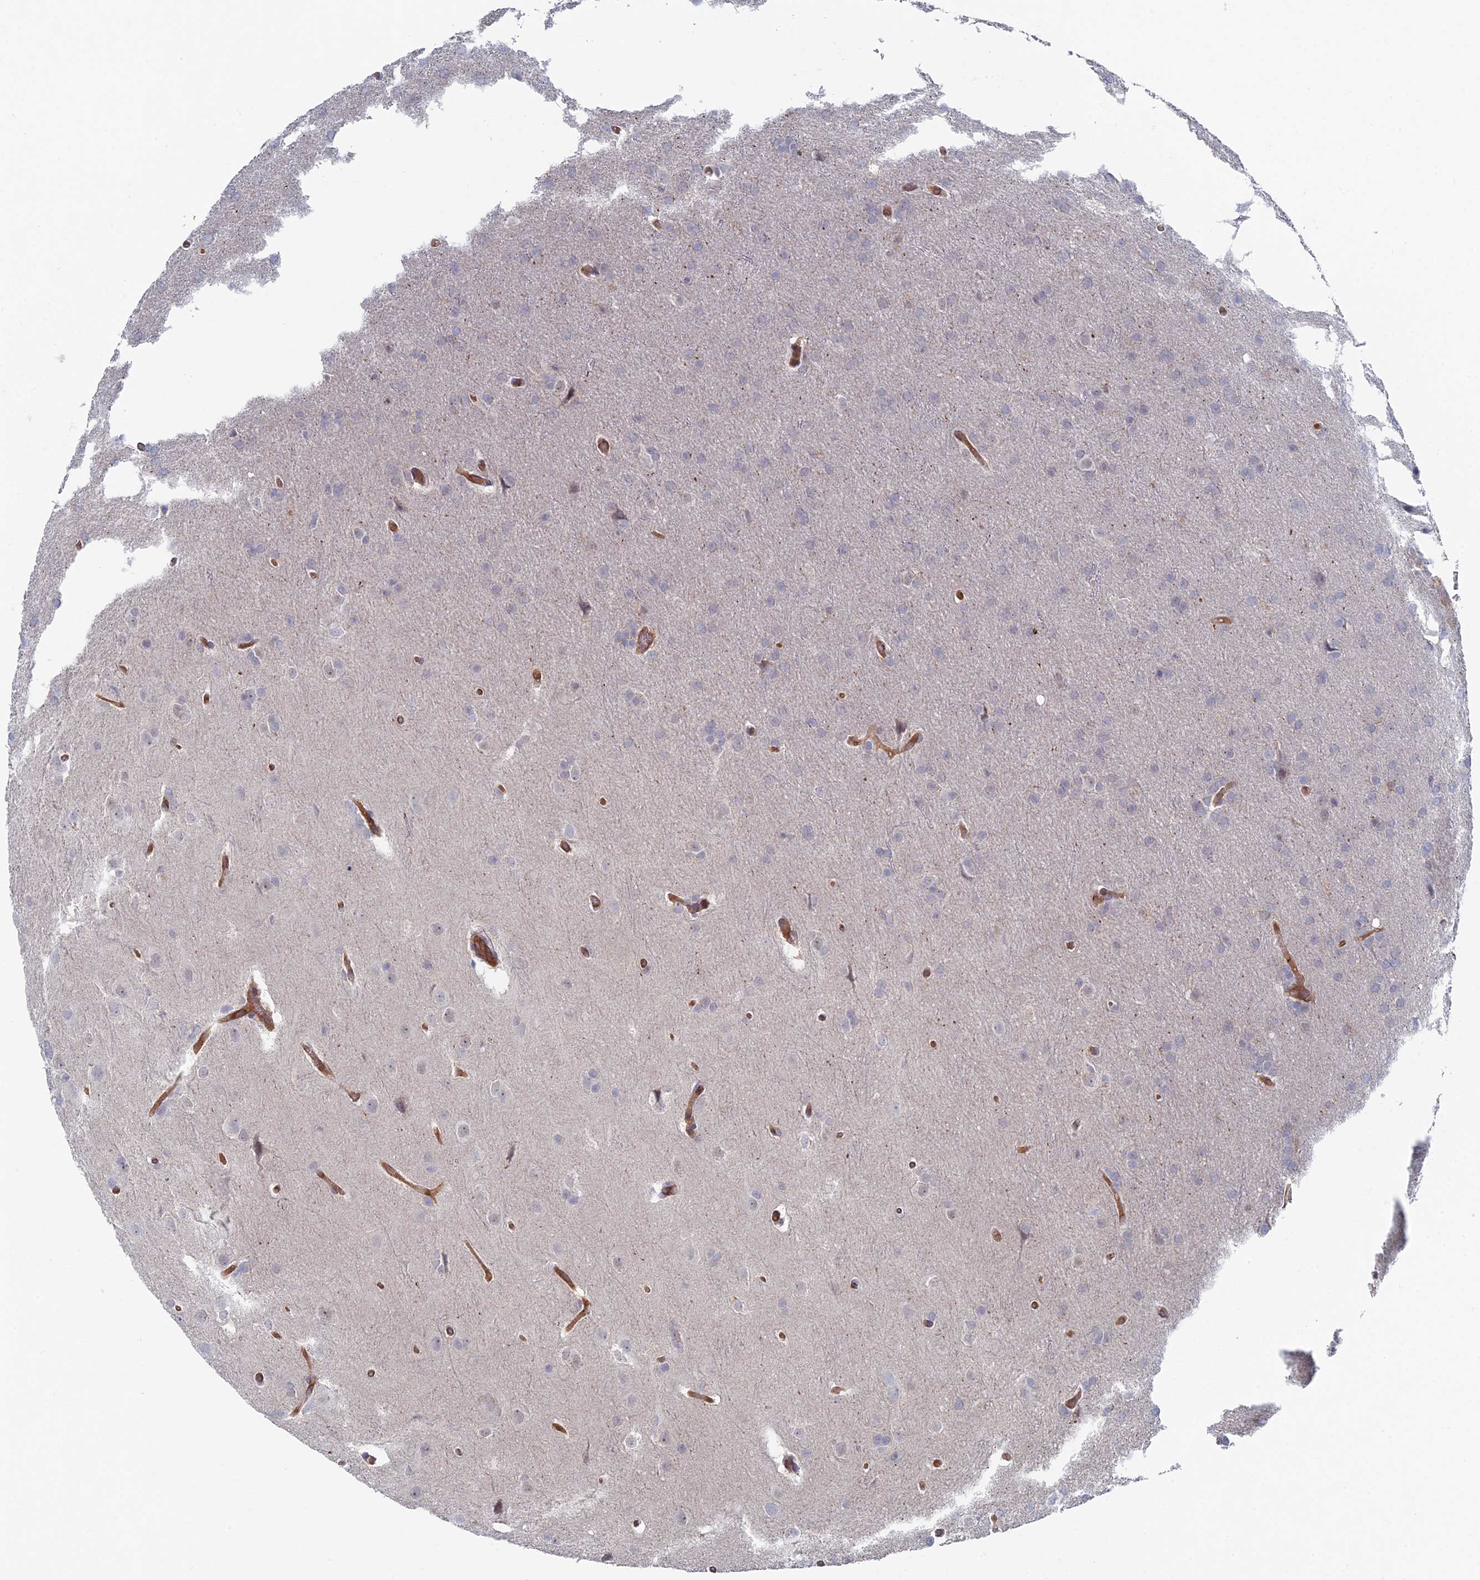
{"staining": {"intensity": "negative", "quantity": "none", "location": "none"}, "tissue": "glioma", "cell_type": "Tumor cells", "image_type": "cancer", "snomed": [{"axis": "morphology", "description": "Glioma, malignant, Low grade"}, {"axis": "topography", "description": "Brain"}], "caption": "Immunohistochemical staining of human glioma demonstrates no significant positivity in tumor cells.", "gene": "ARAP3", "patient": {"sex": "female", "age": 32}}